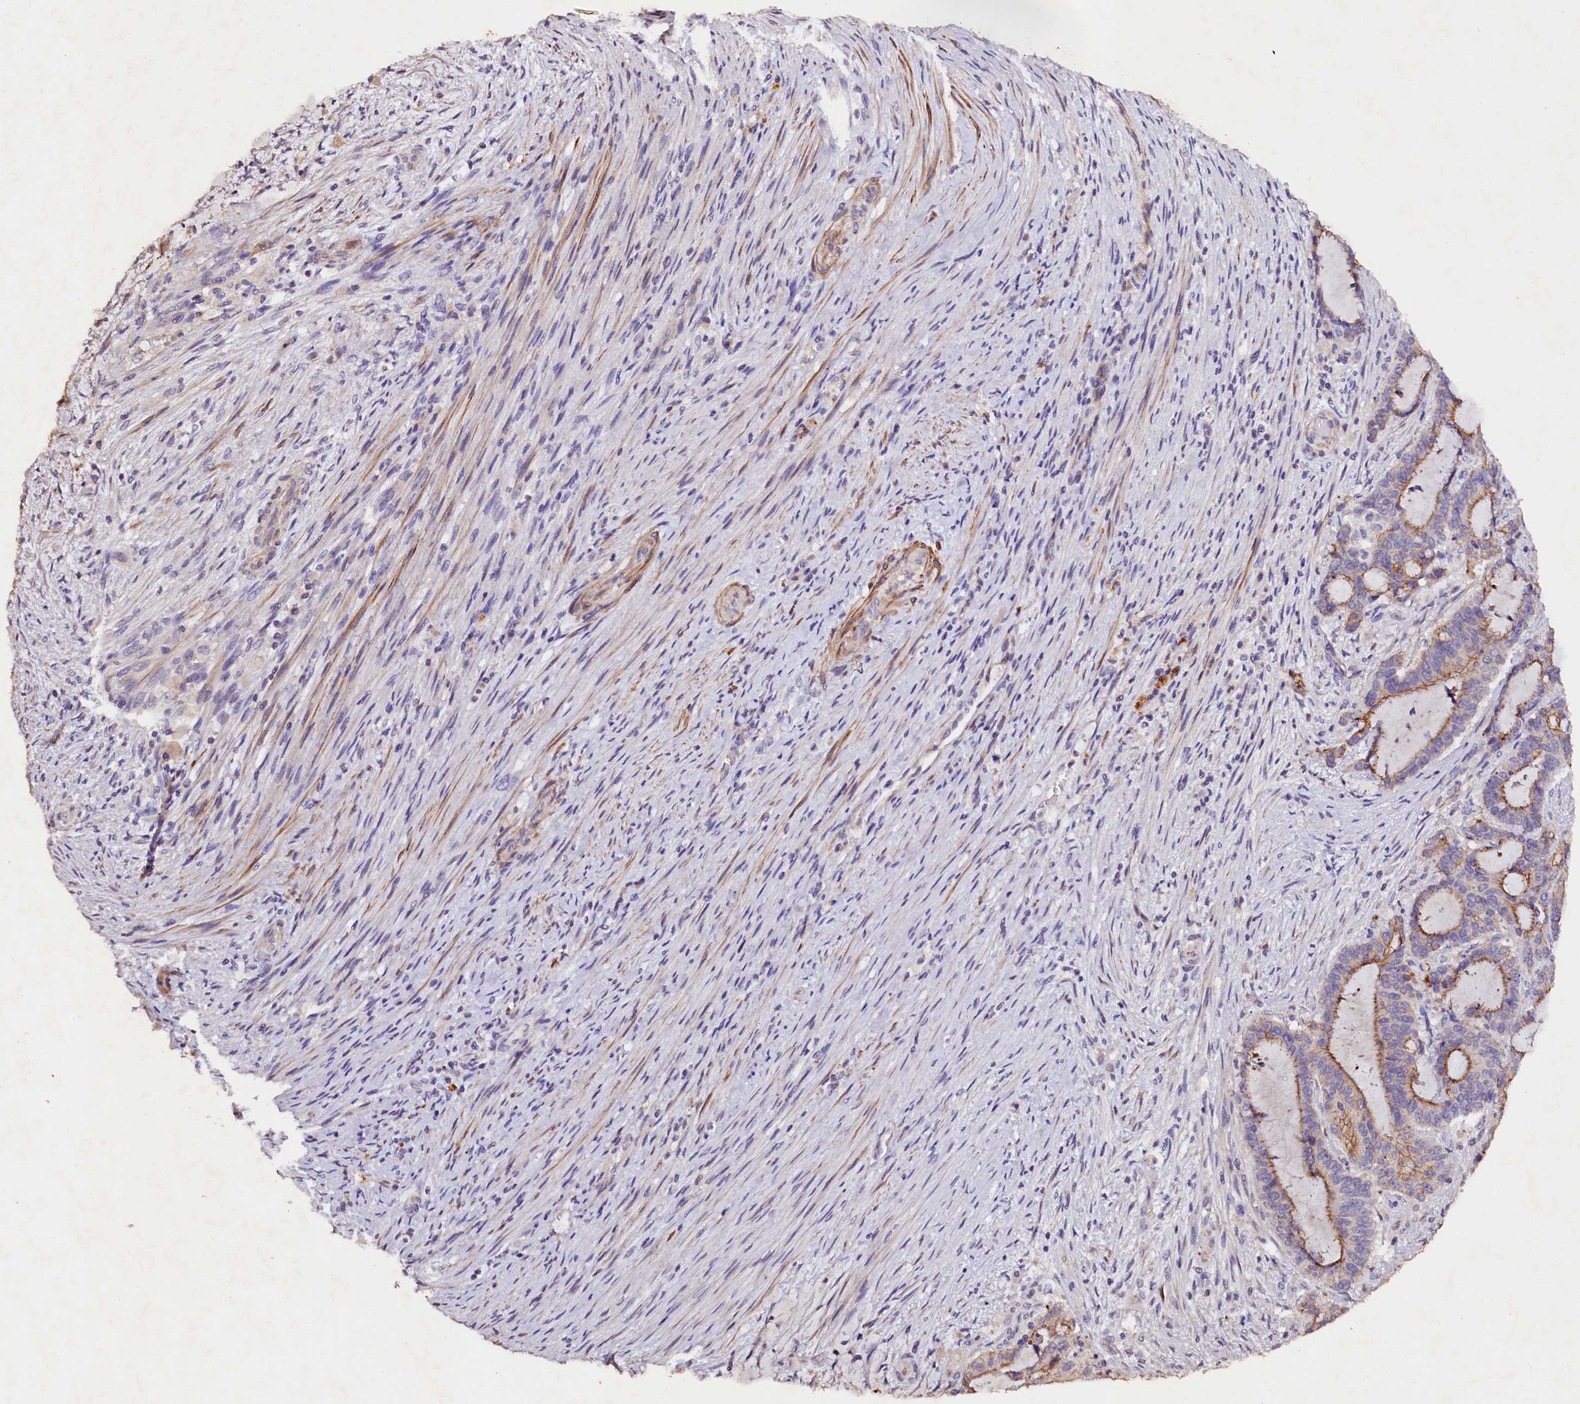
{"staining": {"intensity": "moderate", "quantity": "25%-75%", "location": "cytoplasmic/membranous"}, "tissue": "liver cancer", "cell_type": "Tumor cells", "image_type": "cancer", "snomed": [{"axis": "morphology", "description": "Normal tissue, NOS"}, {"axis": "morphology", "description": "Cholangiocarcinoma"}, {"axis": "topography", "description": "Liver"}, {"axis": "topography", "description": "Peripheral nerve tissue"}], "caption": "Liver cancer (cholangiocarcinoma) stained for a protein demonstrates moderate cytoplasmic/membranous positivity in tumor cells.", "gene": "VPS36", "patient": {"sex": "female", "age": 73}}